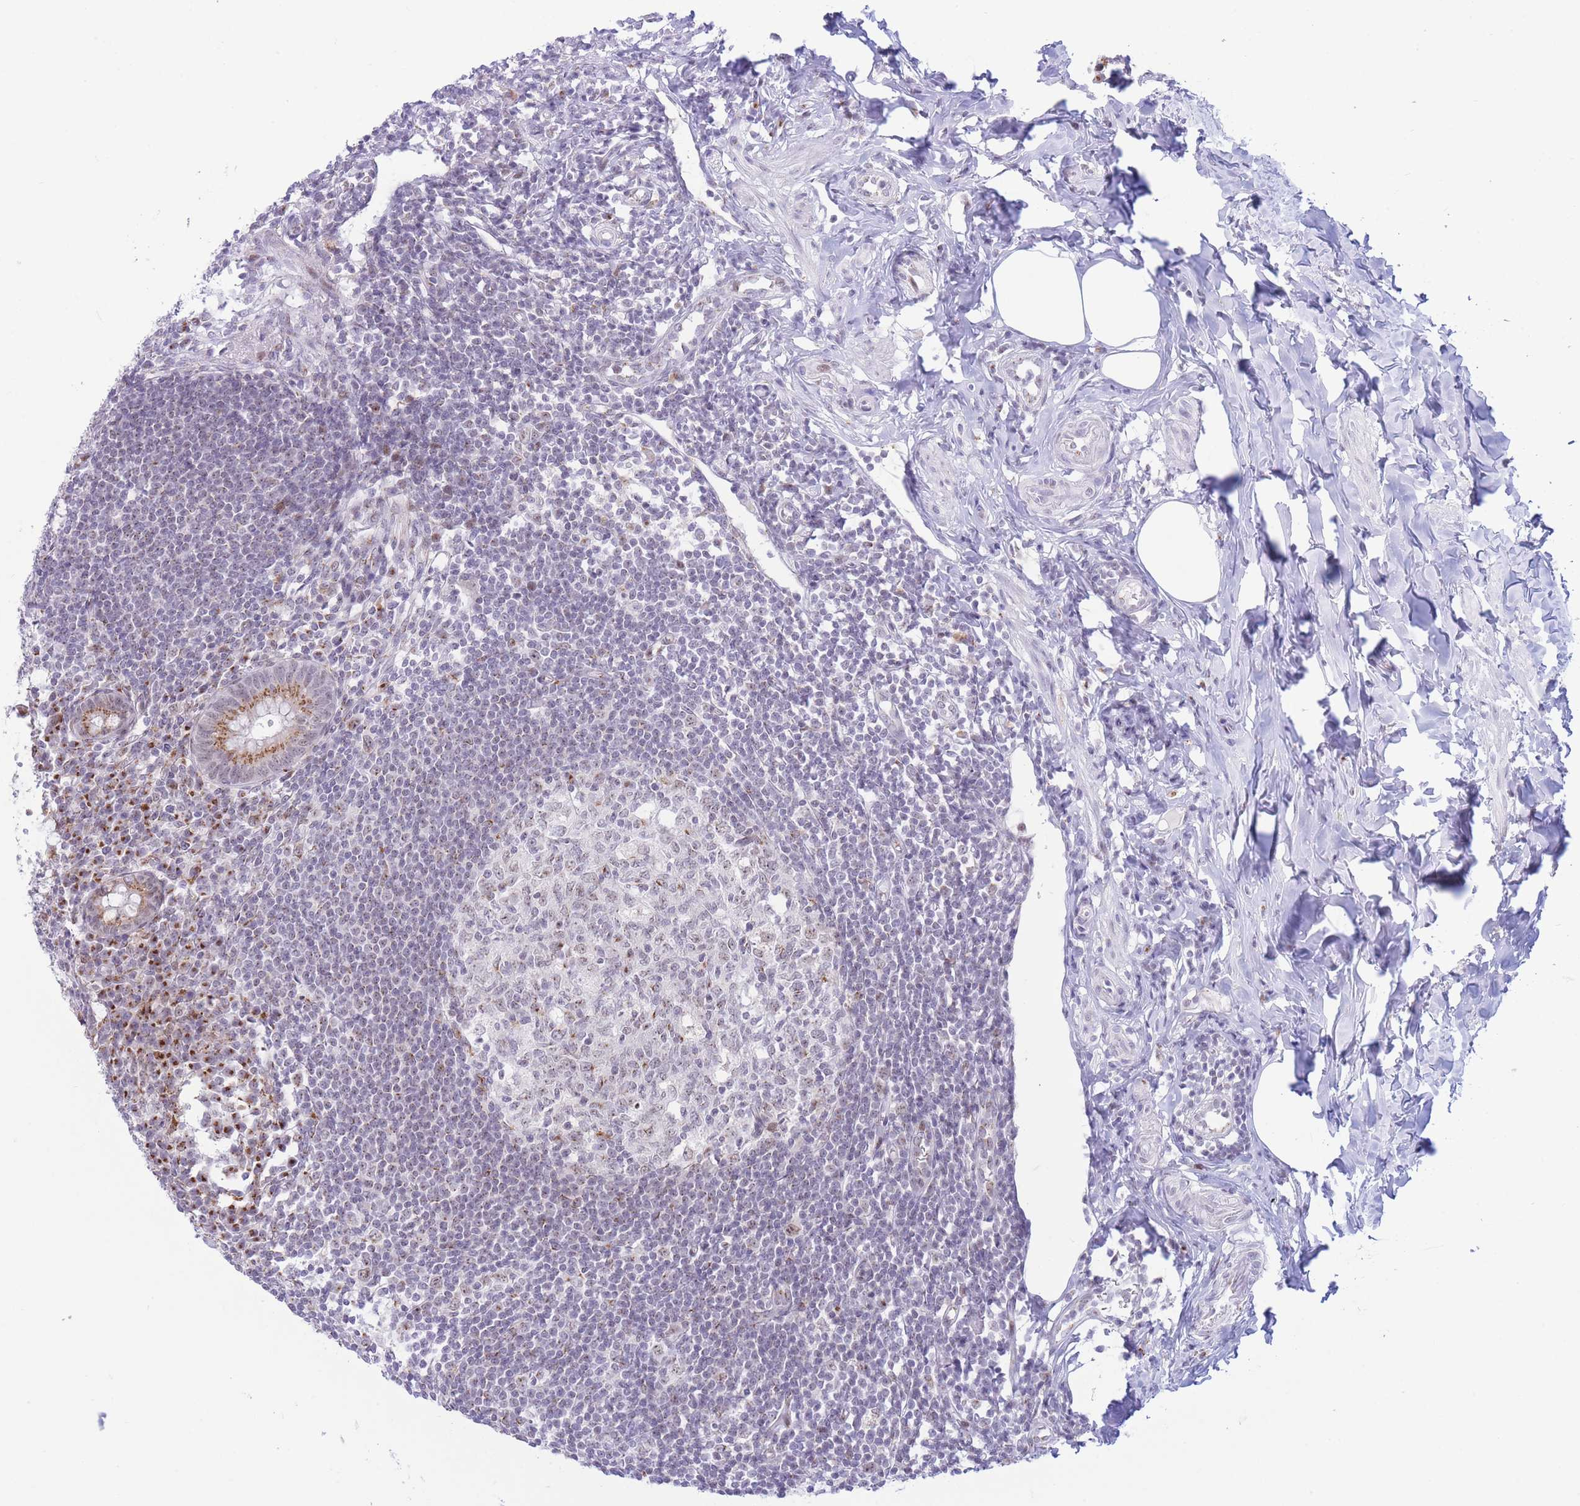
{"staining": {"intensity": "moderate", "quantity": ">75%", "location": "cytoplasmic/membranous"}, "tissue": "appendix", "cell_type": "Glandular cells", "image_type": "normal", "snomed": [{"axis": "morphology", "description": "Normal tissue, NOS"}, {"axis": "topography", "description": "Appendix"}], "caption": "Glandular cells show moderate cytoplasmic/membranous staining in approximately >75% of cells in benign appendix.", "gene": "INO80C", "patient": {"sex": "female", "age": 33}}